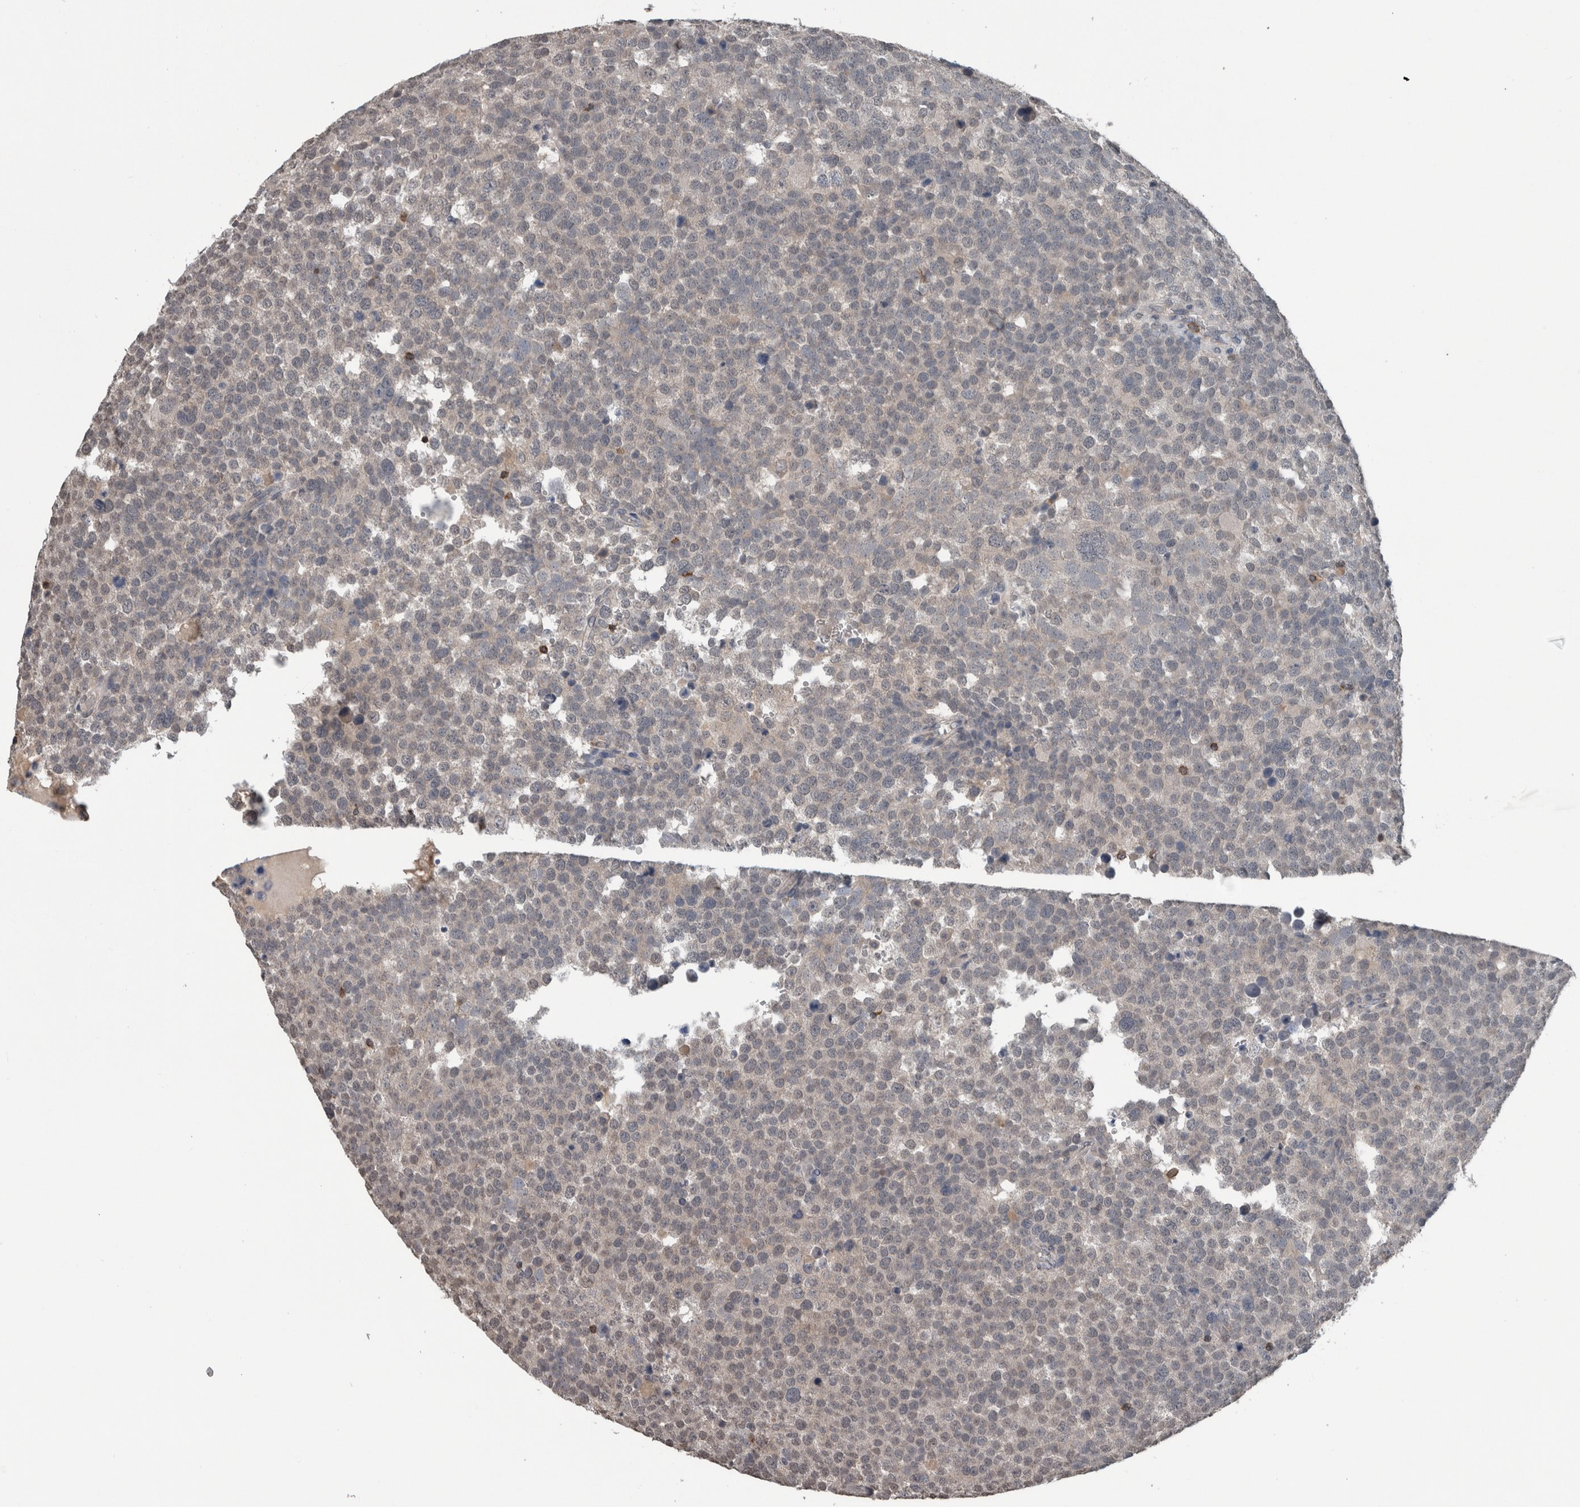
{"staining": {"intensity": "weak", "quantity": "<25%", "location": "nuclear"}, "tissue": "testis cancer", "cell_type": "Tumor cells", "image_type": "cancer", "snomed": [{"axis": "morphology", "description": "Seminoma, NOS"}, {"axis": "topography", "description": "Testis"}], "caption": "IHC of testis seminoma reveals no staining in tumor cells. (Stains: DAB immunohistochemistry (IHC) with hematoxylin counter stain, Microscopy: brightfield microscopy at high magnification).", "gene": "MAFF", "patient": {"sex": "male", "age": 71}}